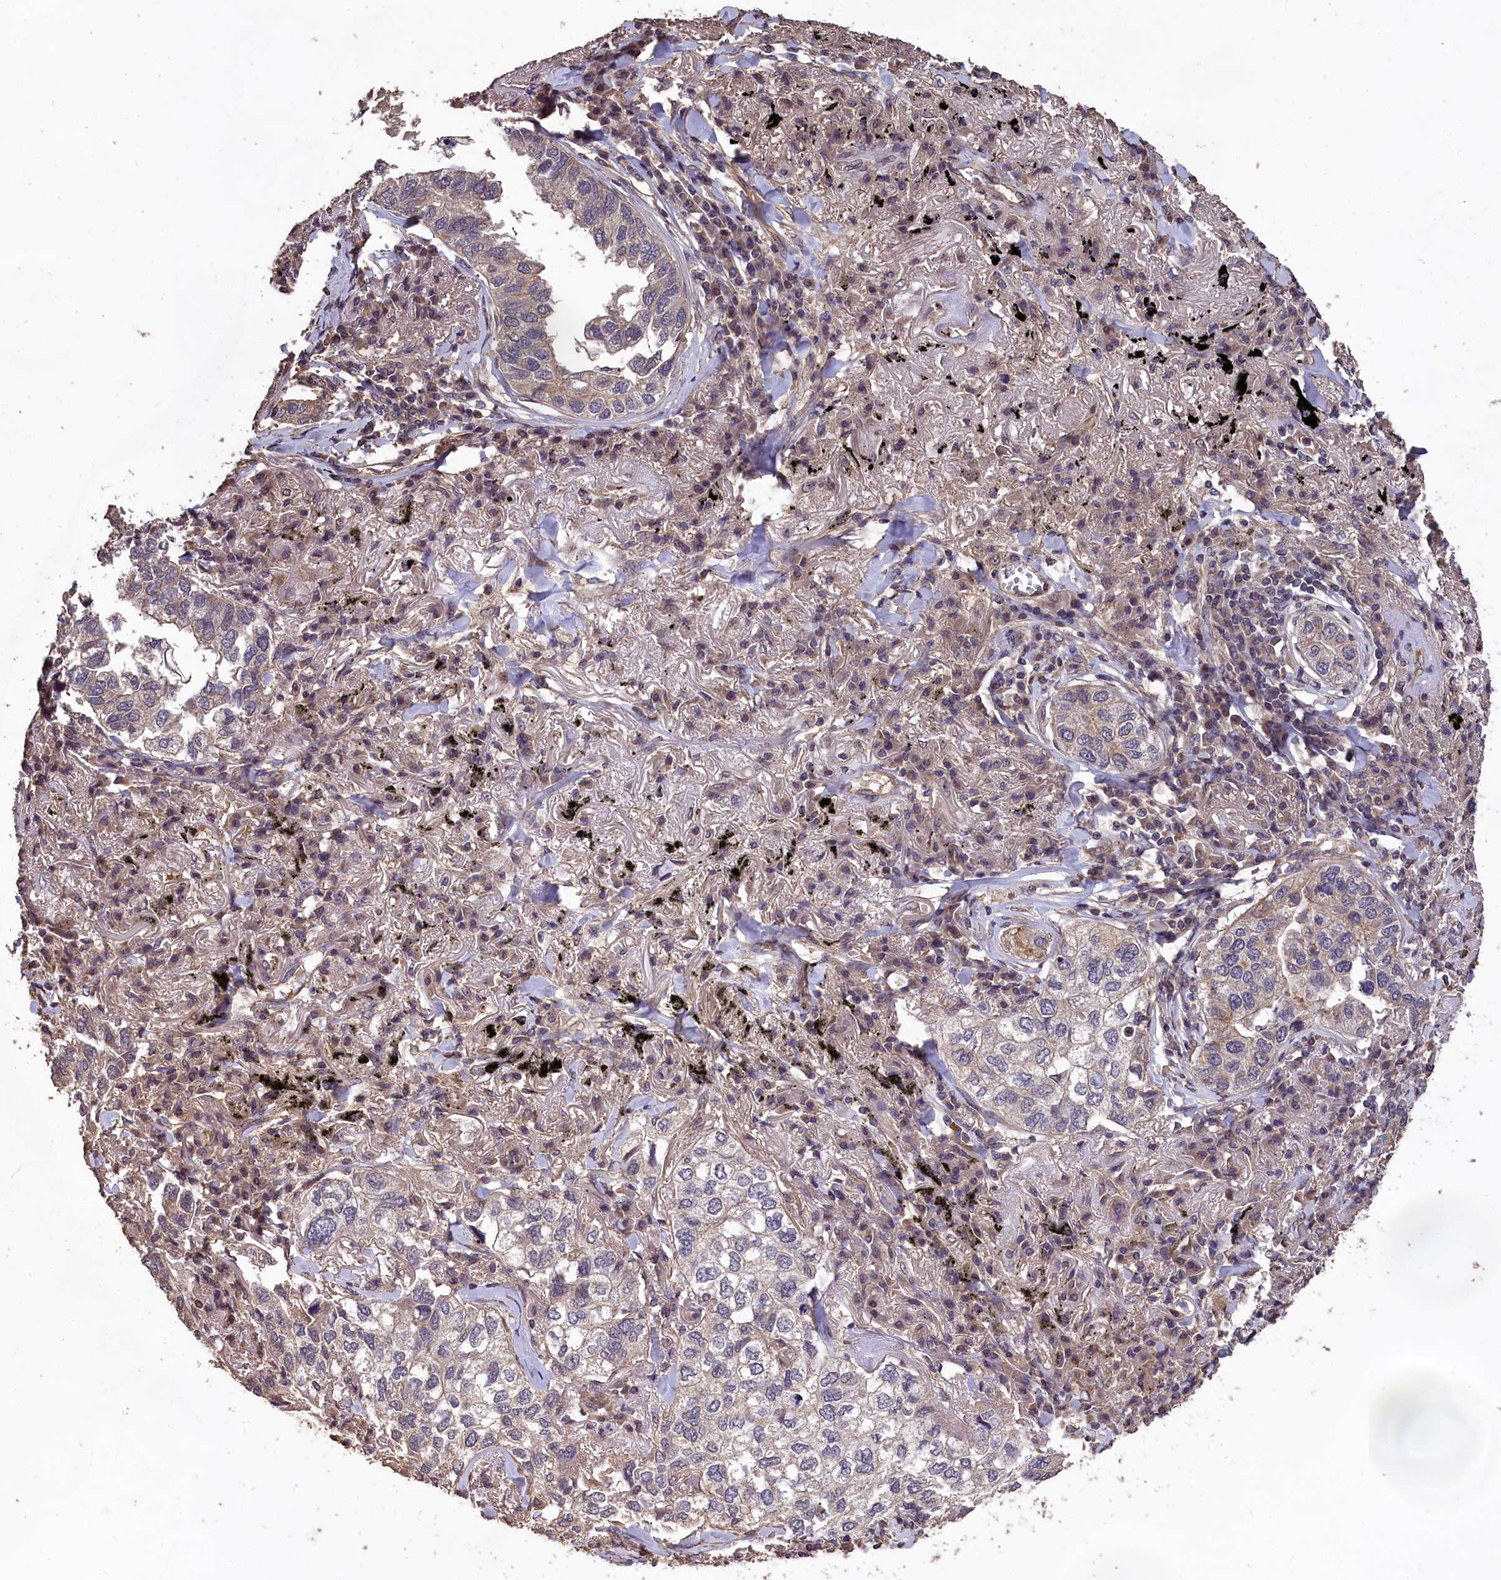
{"staining": {"intensity": "weak", "quantity": "<25%", "location": "cytoplasmic/membranous"}, "tissue": "lung cancer", "cell_type": "Tumor cells", "image_type": "cancer", "snomed": [{"axis": "morphology", "description": "Adenocarcinoma, NOS"}, {"axis": "topography", "description": "Lung"}], "caption": "Tumor cells show no significant expression in adenocarcinoma (lung).", "gene": "CHD9", "patient": {"sex": "male", "age": 65}}